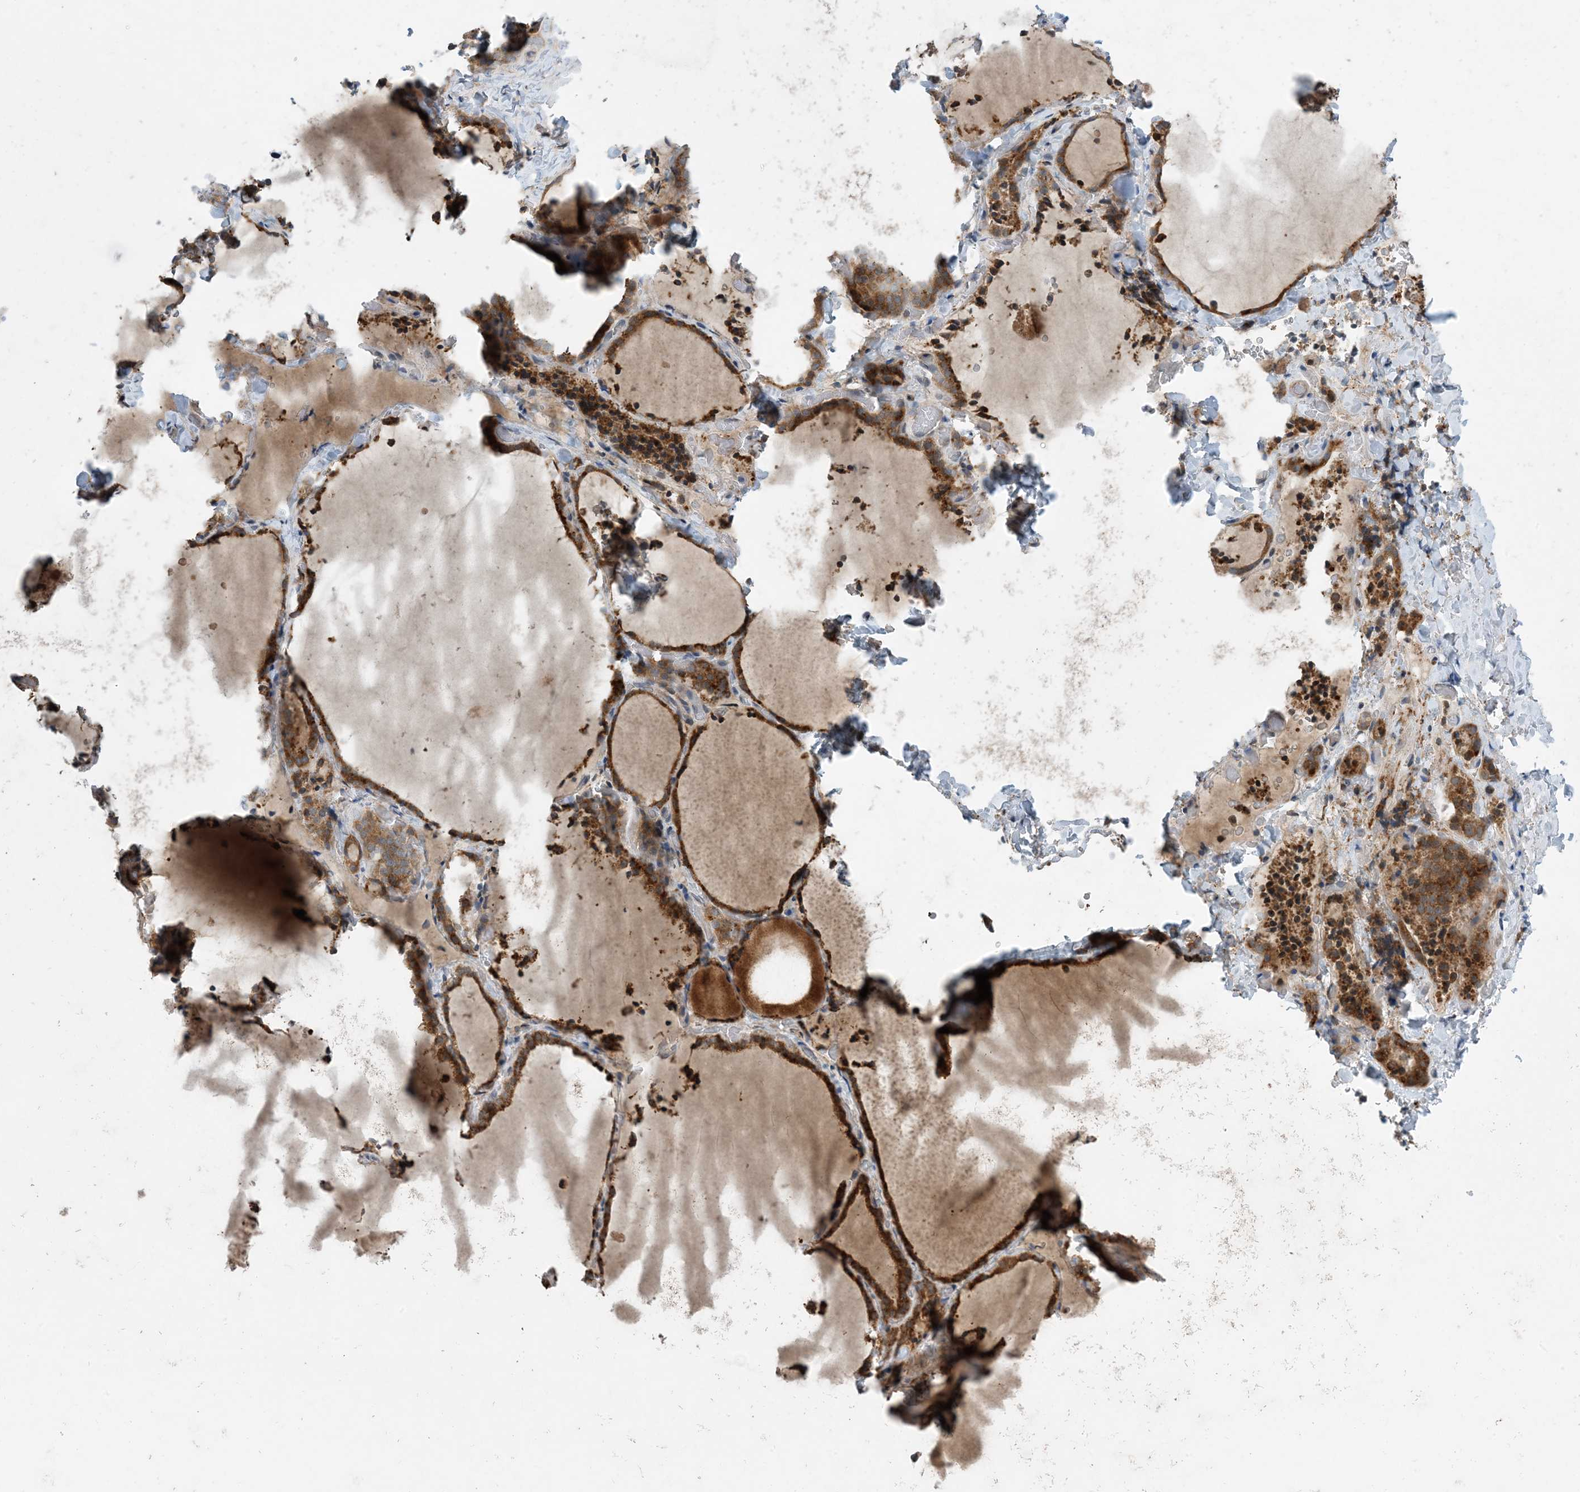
{"staining": {"intensity": "strong", "quantity": ">75%", "location": "cytoplasmic/membranous"}, "tissue": "thyroid gland", "cell_type": "Glandular cells", "image_type": "normal", "snomed": [{"axis": "morphology", "description": "Normal tissue, NOS"}, {"axis": "topography", "description": "Thyroid gland"}], "caption": "This image exhibits immunohistochemistry (IHC) staining of unremarkable human thyroid gland, with high strong cytoplasmic/membranous expression in approximately >75% of glandular cells.", "gene": "PHOSPHO2", "patient": {"sex": "female", "age": 22}}